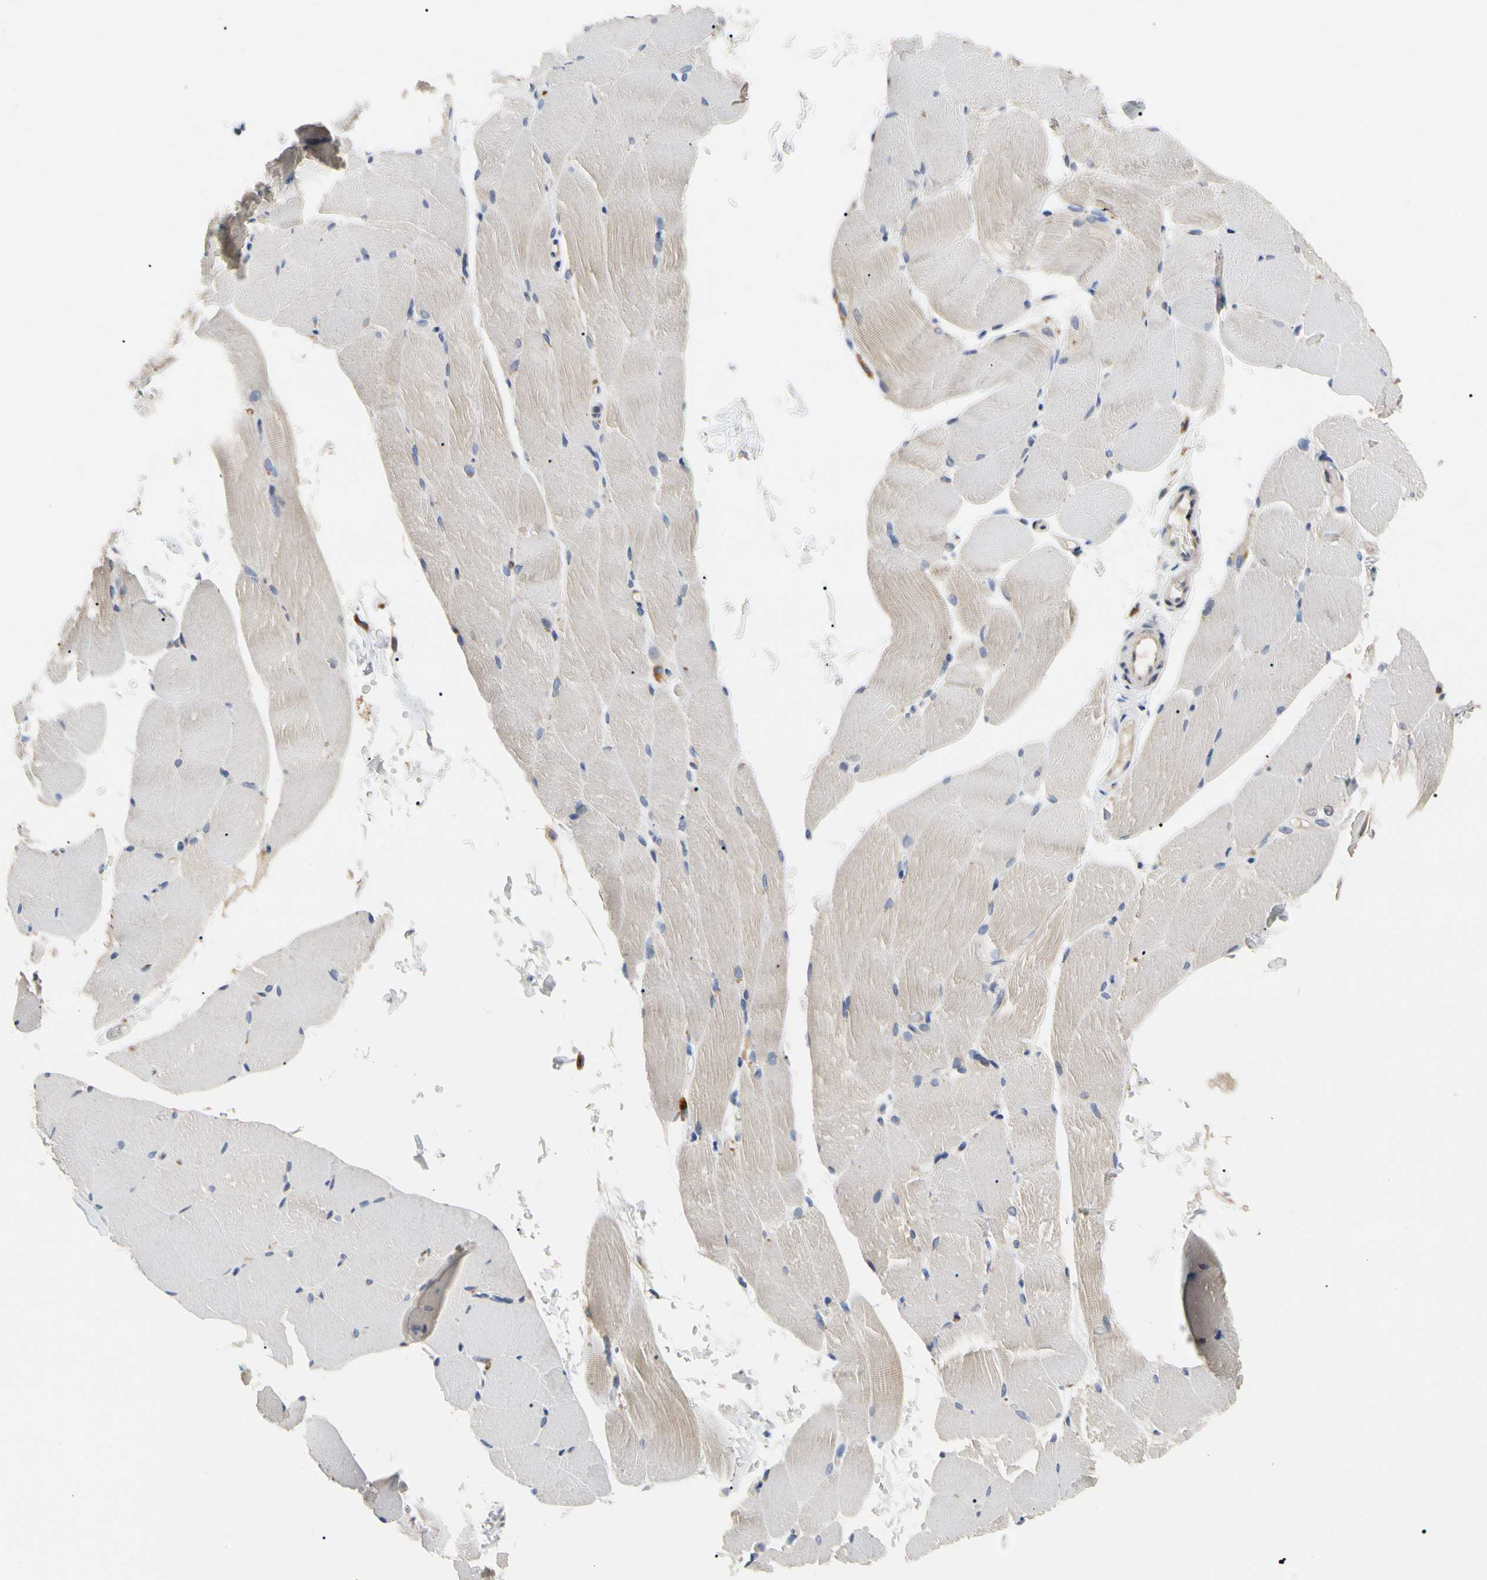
{"staining": {"intensity": "weak", "quantity": "25%-75%", "location": "cytoplasmic/membranous"}, "tissue": "skeletal muscle", "cell_type": "Myocytes", "image_type": "normal", "snomed": [{"axis": "morphology", "description": "Normal tissue, NOS"}, {"axis": "topography", "description": "Skeletal muscle"}, {"axis": "topography", "description": "Parathyroid gland"}], "caption": "Immunohistochemical staining of normal human skeletal muscle reveals low levels of weak cytoplasmic/membranous positivity in about 25%-75% of myocytes.", "gene": "ADA2", "patient": {"sex": "female", "age": 37}}